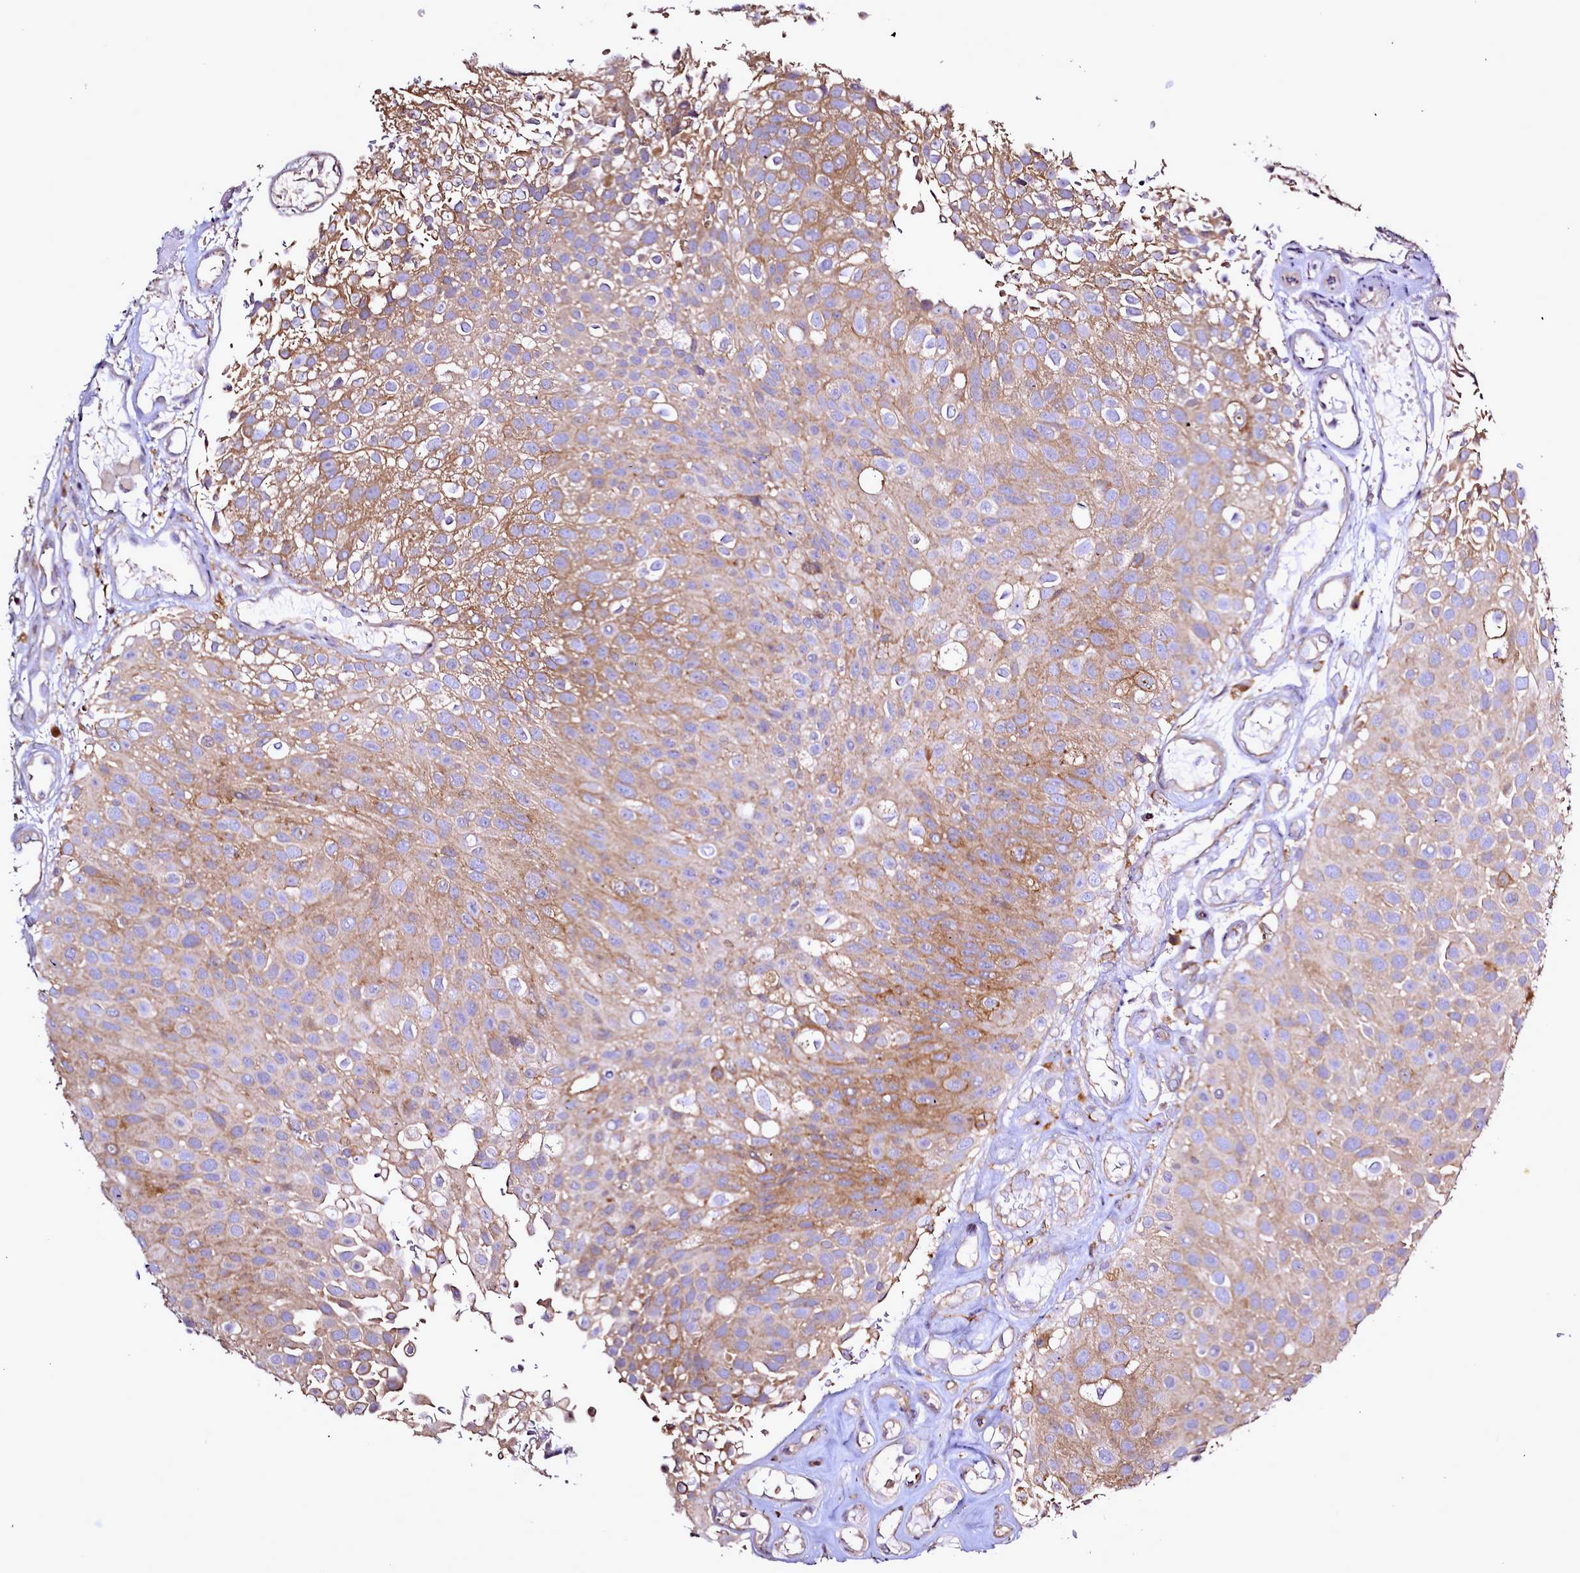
{"staining": {"intensity": "moderate", "quantity": "<25%", "location": "cytoplasmic/membranous"}, "tissue": "urothelial cancer", "cell_type": "Tumor cells", "image_type": "cancer", "snomed": [{"axis": "morphology", "description": "Urothelial carcinoma, Low grade"}, {"axis": "topography", "description": "Urinary bladder"}], "caption": "Urothelial carcinoma (low-grade) was stained to show a protein in brown. There is low levels of moderate cytoplasmic/membranous positivity in approximately <25% of tumor cells. Nuclei are stained in blue.", "gene": "NCKAP1L", "patient": {"sex": "male", "age": 78}}